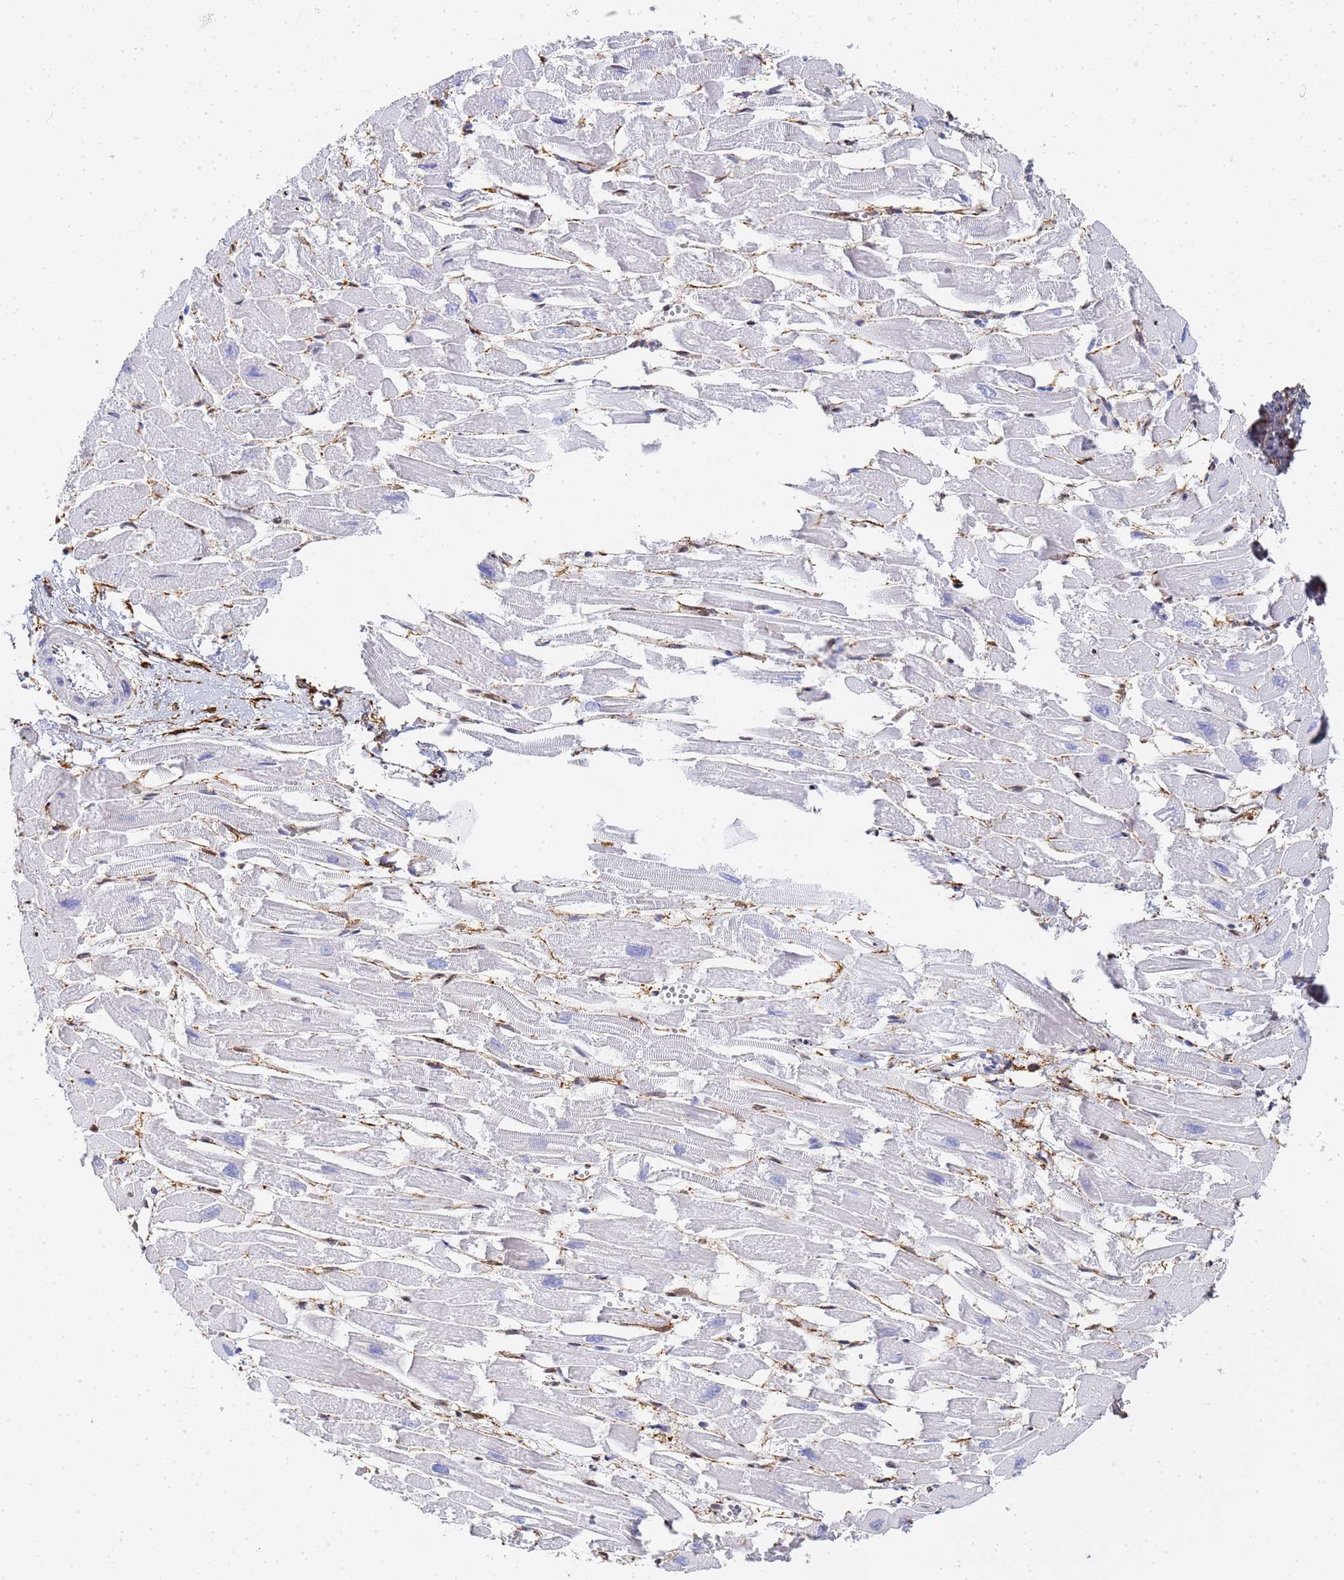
{"staining": {"intensity": "negative", "quantity": "none", "location": "none"}, "tissue": "heart muscle", "cell_type": "Cardiomyocytes", "image_type": "normal", "snomed": [{"axis": "morphology", "description": "Normal tissue, NOS"}, {"axis": "topography", "description": "Heart"}], "caption": "DAB (3,3'-diaminobenzidine) immunohistochemical staining of unremarkable heart muscle reveals no significant positivity in cardiomyocytes. (DAB (3,3'-diaminobenzidine) immunohistochemistry visualized using brightfield microscopy, high magnification).", "gene": "PRRT4", "patient": {"sex": "male", "age": 54}}